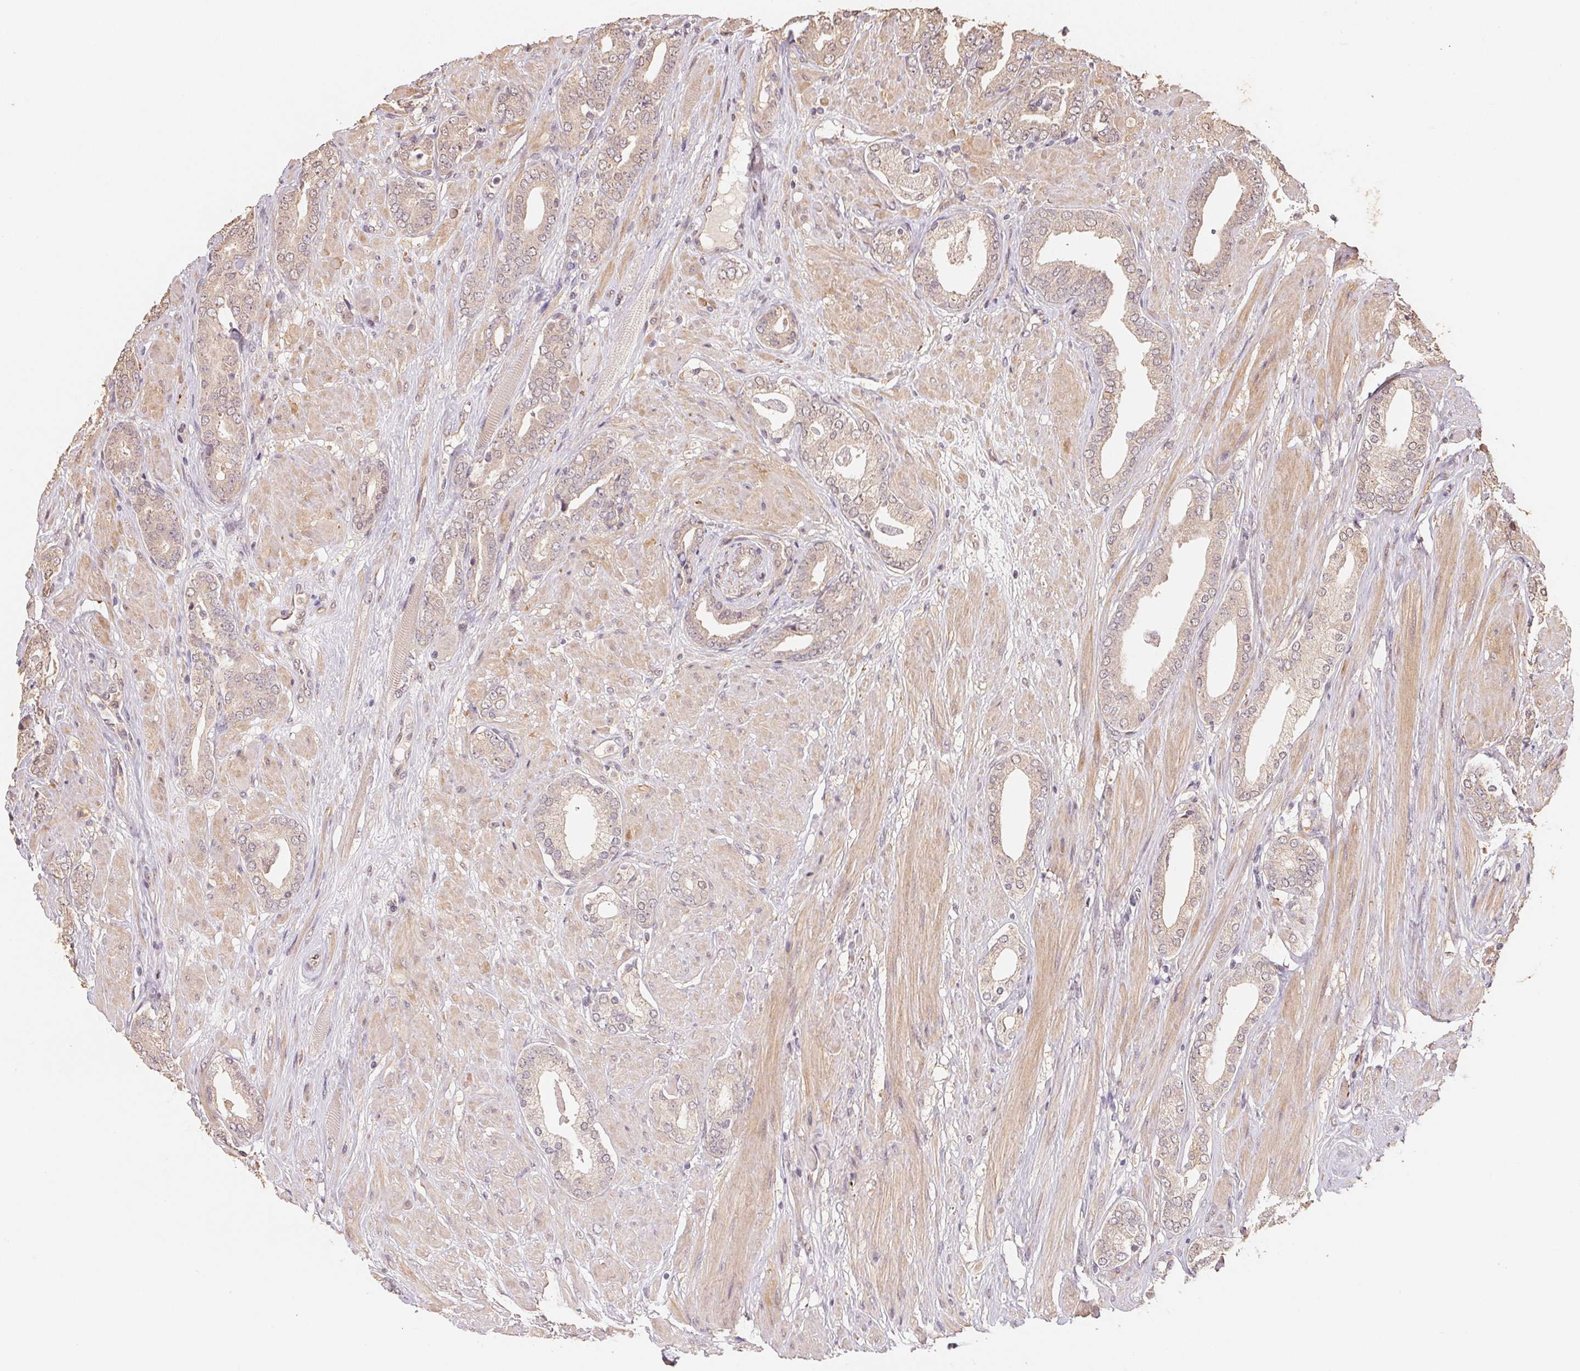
{"staining": {"intensity": "weak", "quantity": "25%-75%", "location": "cytoplasmic/membranous"}, "tissue": "prostate cancer", "cell_type": "Tumor cells", "image_type": "cancer", "snomed": [{"axis": "morphology", "description": "Adenocarcinoma, High grade"}, {"axis": "topography", "description": "Prostate"}], "caption": "IHC staining of adenocarcinoma (high-grade) (prostate), which demonstrates low levels of weak cytoplasmic/membranous positivity in about 25%-75% of tumor cells indicating weak cytoplasmic/membranous protein expression. The staining was performed using DAB (brown) for protein detection and nuclei were counterstained in hematoxylin (blue).", "gene": "TMEM222", "patient": {"sex": "male", "age": 56}}